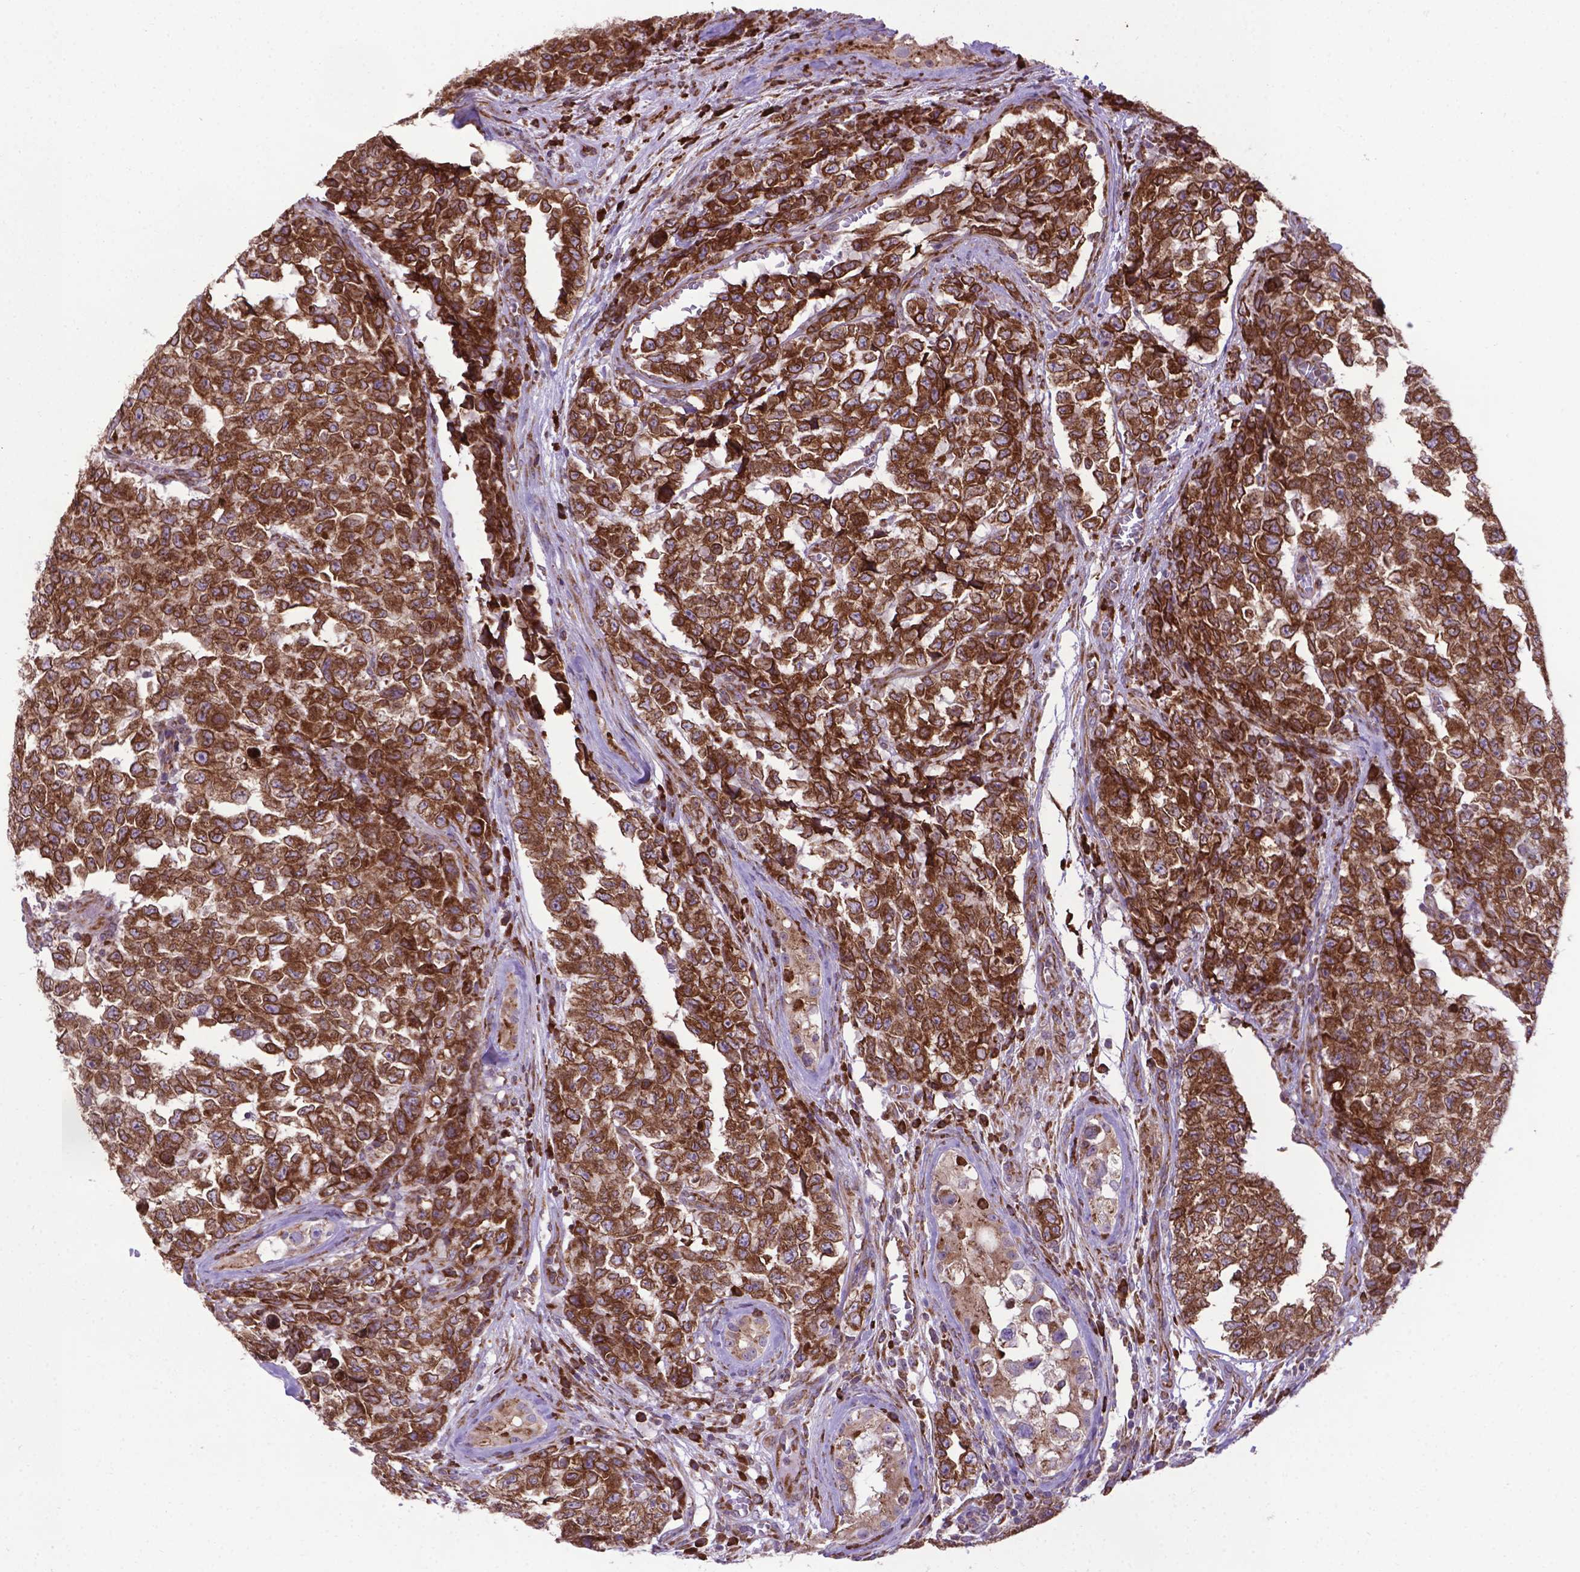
{"staining": {"intensity": "moderate", "quantity": ">75%", "location": "cytoplasmic/membranous"}, "tissue": "testis cancer", "cell_type": "Tumor cells", "image_type": "cancer", "snomed": [{"axis": "morphology", "description": "Carcinoma, Embryonal, NOS"}, {"axis": "topography", "description": "Testis"}], "caption": "Brown immunohistochemical staining in human testis embryonal carcinoma reveals moderate cytoplasmic/membranous expression in approximately >75% of tumor cells.", "gene": "WDR83OS", "patient": {"sex": "male", "age": 23}}